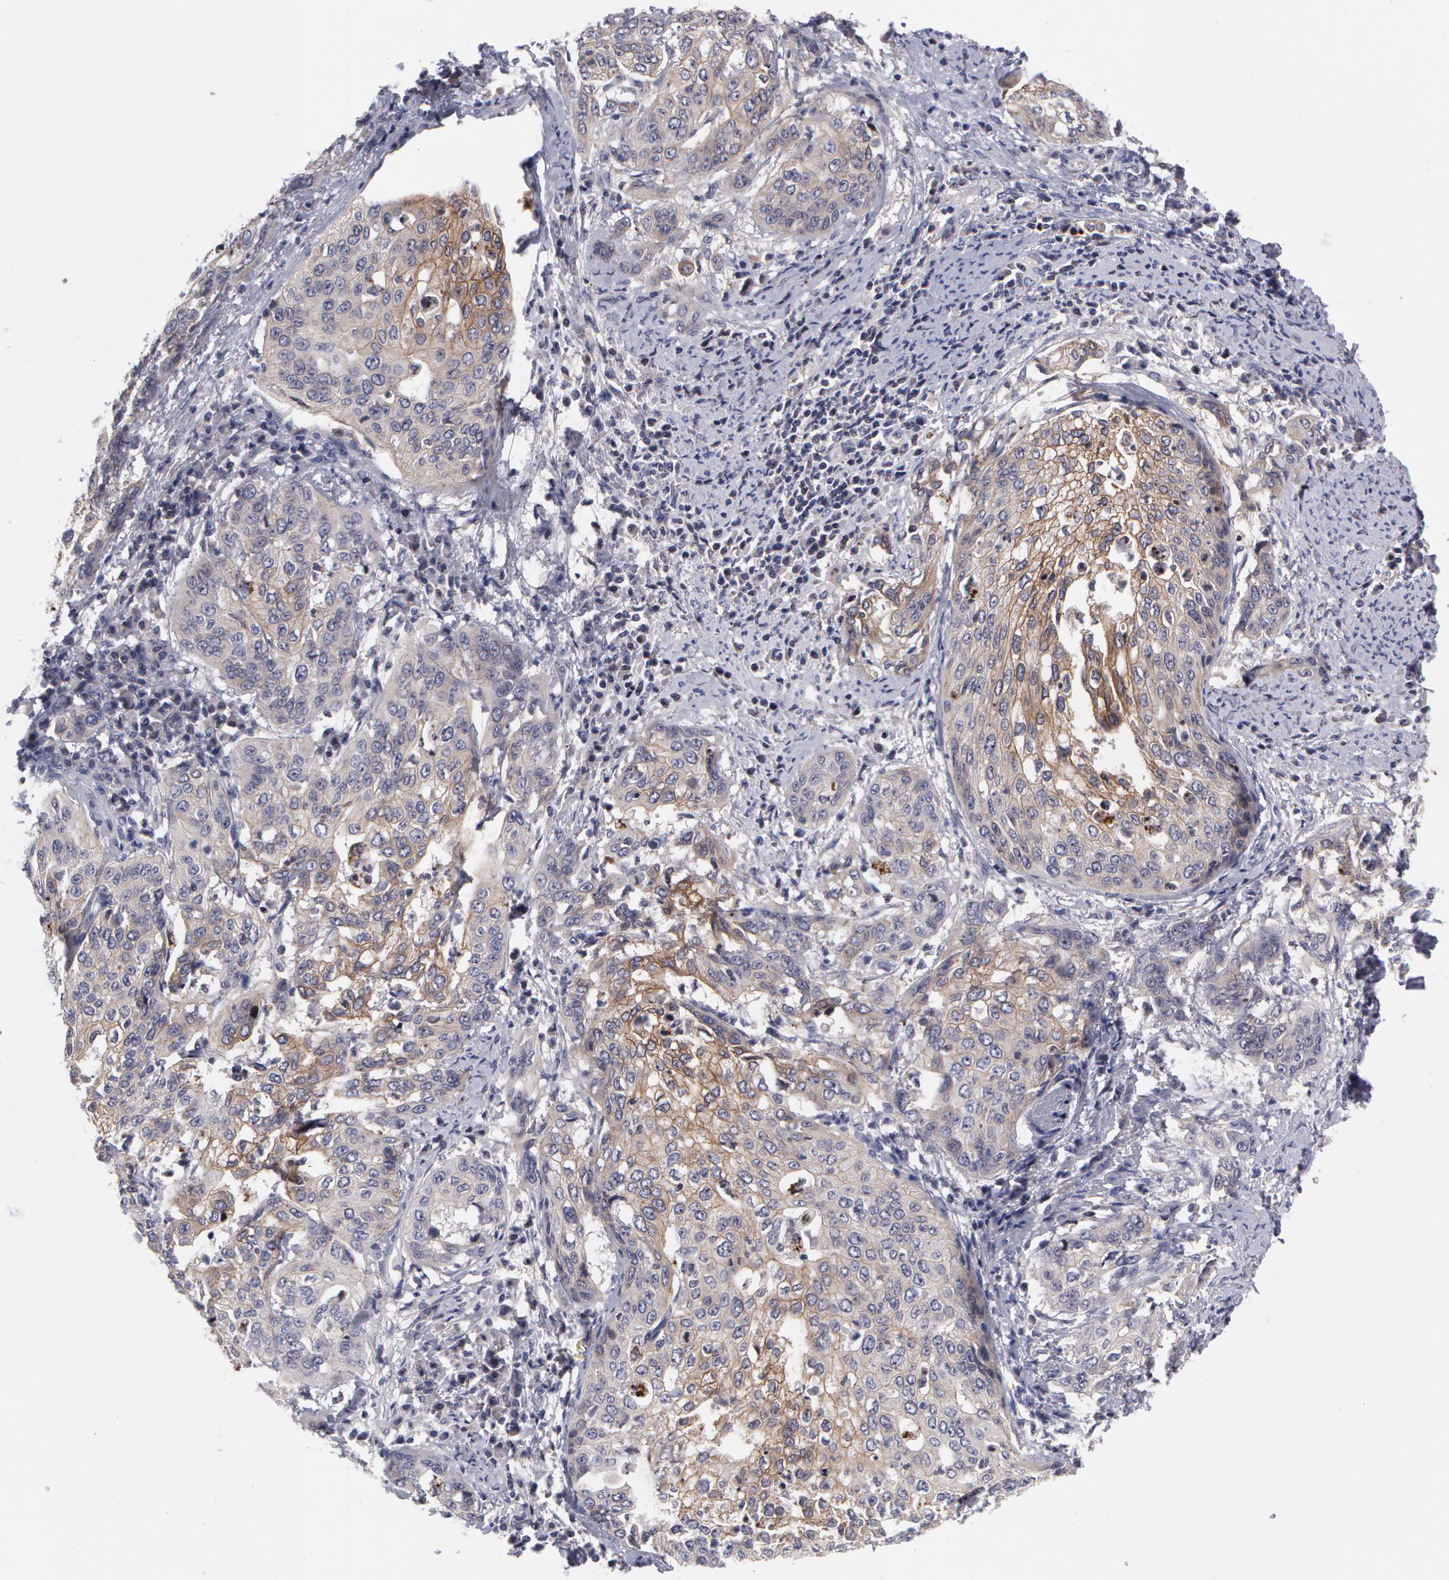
{"staining": {"intensity": "weak", "quantity": ">75%", "location": "cytoplasmic/membranous"}, "tissue": "cervical cancer", "cell_type": "Tumor cells", "image_type": "cancer", "snomed": [{"axis": "morphology", "description": "Squamous cell carcinoma, NOS"}, {"axis": "topography", "description": "Cervix"}], "caption": "A high-resolution image shows IHC staining of cervical squamous cell carcinoma, which demonstrates weak cytoplasmic/membranous staining in about >75% of tumor cells. (IHC, brightfield microscopy, high magnification).", "gene": "ERBB2", "patient": {"sex": "female", "age": 41}}